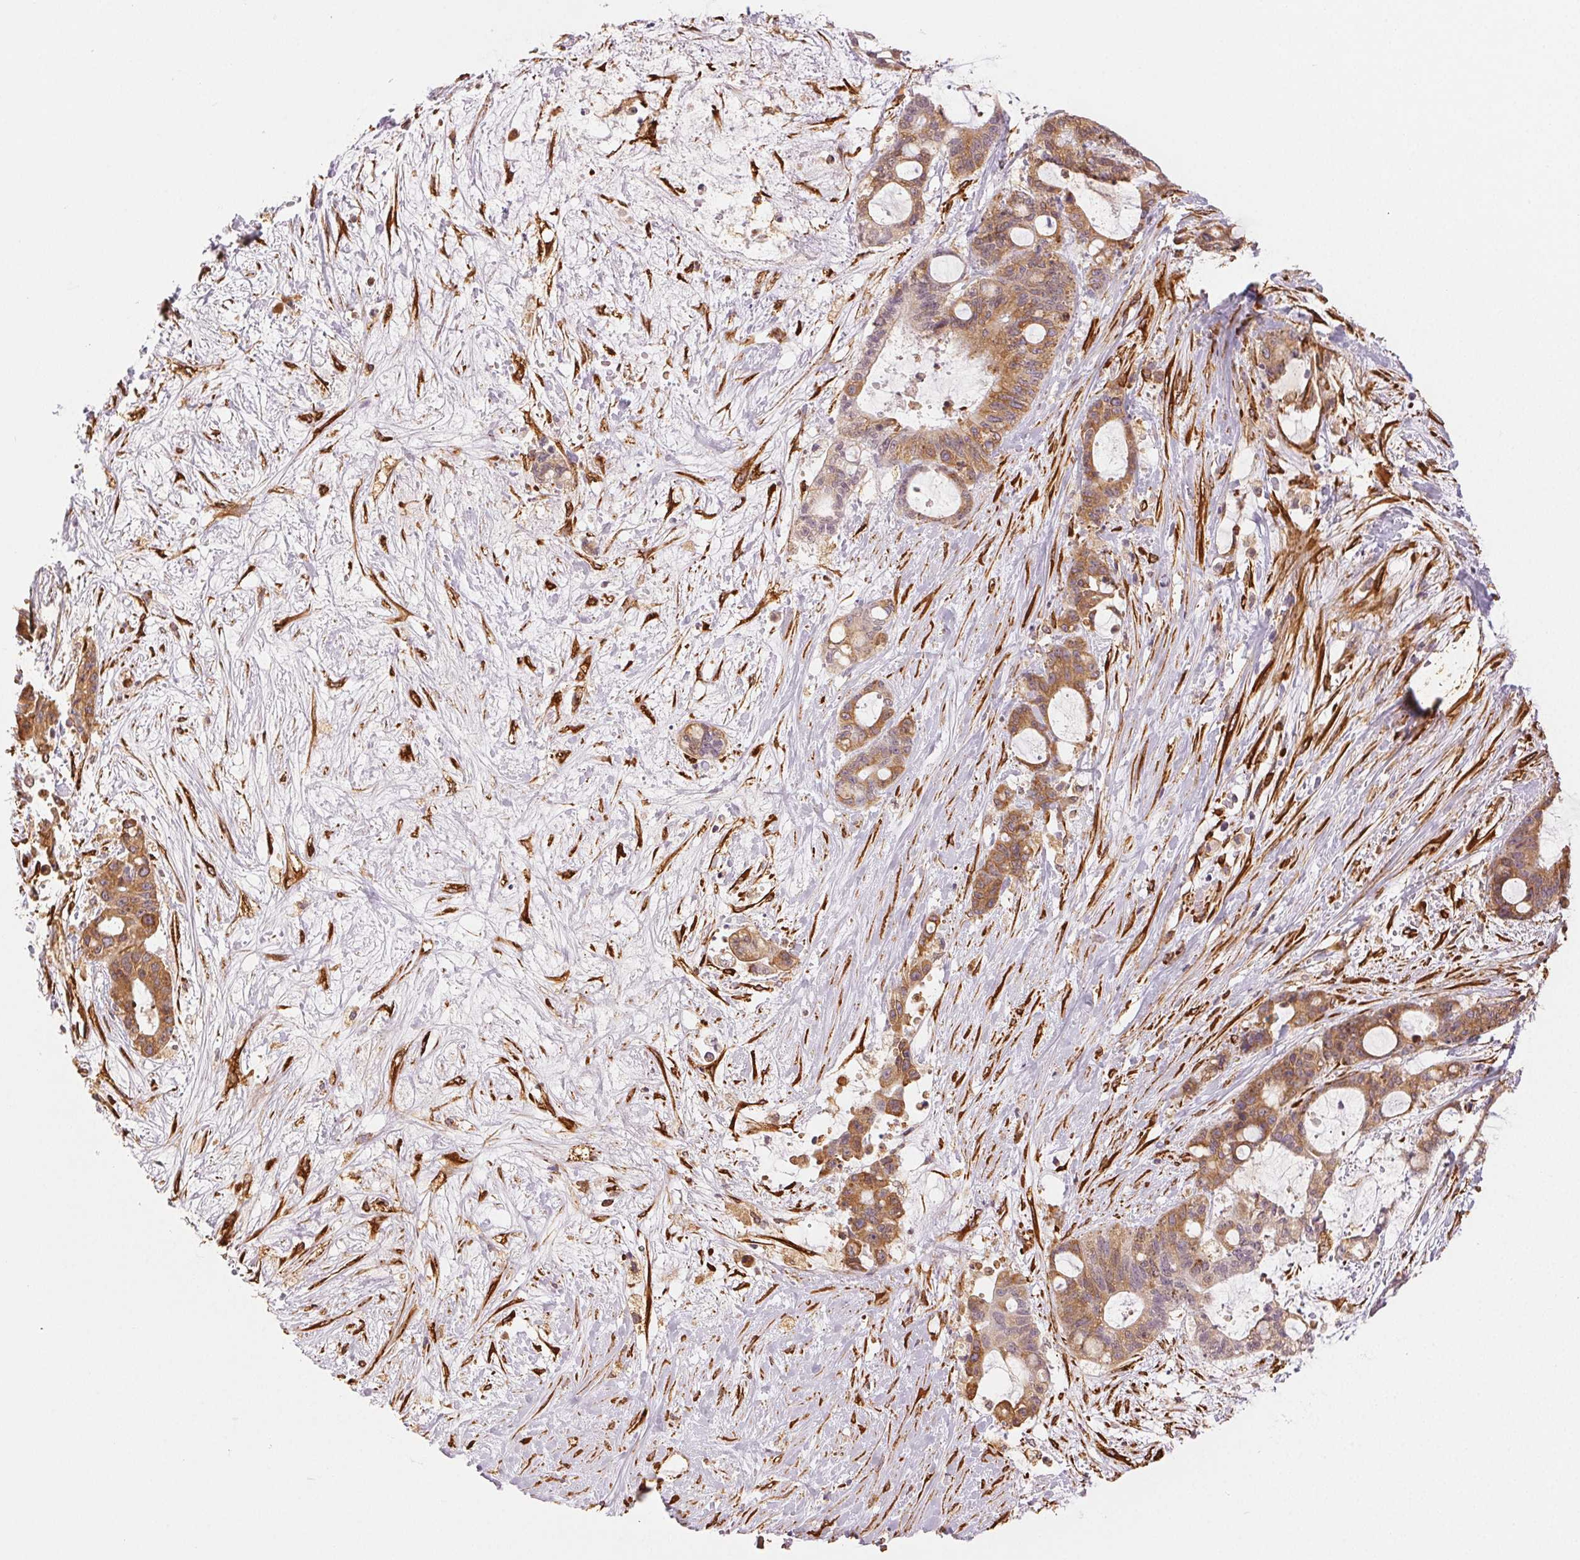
{"staining": {"intensity": "moderate", "quantity": ">75%", "location": "cytoplasmic/membranous"}, "tissue": "liver cancer", "cell_type": "Tumor cells", "image_type": "cancer", "snomed": [{"axis": "morphology", "description": "Normal tissue, NOS"}, {"axis": "morphology", "description": "Cholangiocarcinoma"}, {"axis": "topography", "description": "Liver"}, {"axis": "topography", "description": "Peripheral nerve tissue"}], "caption": "Tumor cells display medium levels of moderate cytoplasmic/membranous staining in approximately >75% of cells in human liver cancer (cholangiocarcinoma). (Stains: DAB in brown, nuclei in blue, Microscopy: brightfield microscopy at high magnification).", "gene": "RCN3", "patient": {"sex": "female", "age": 73}}